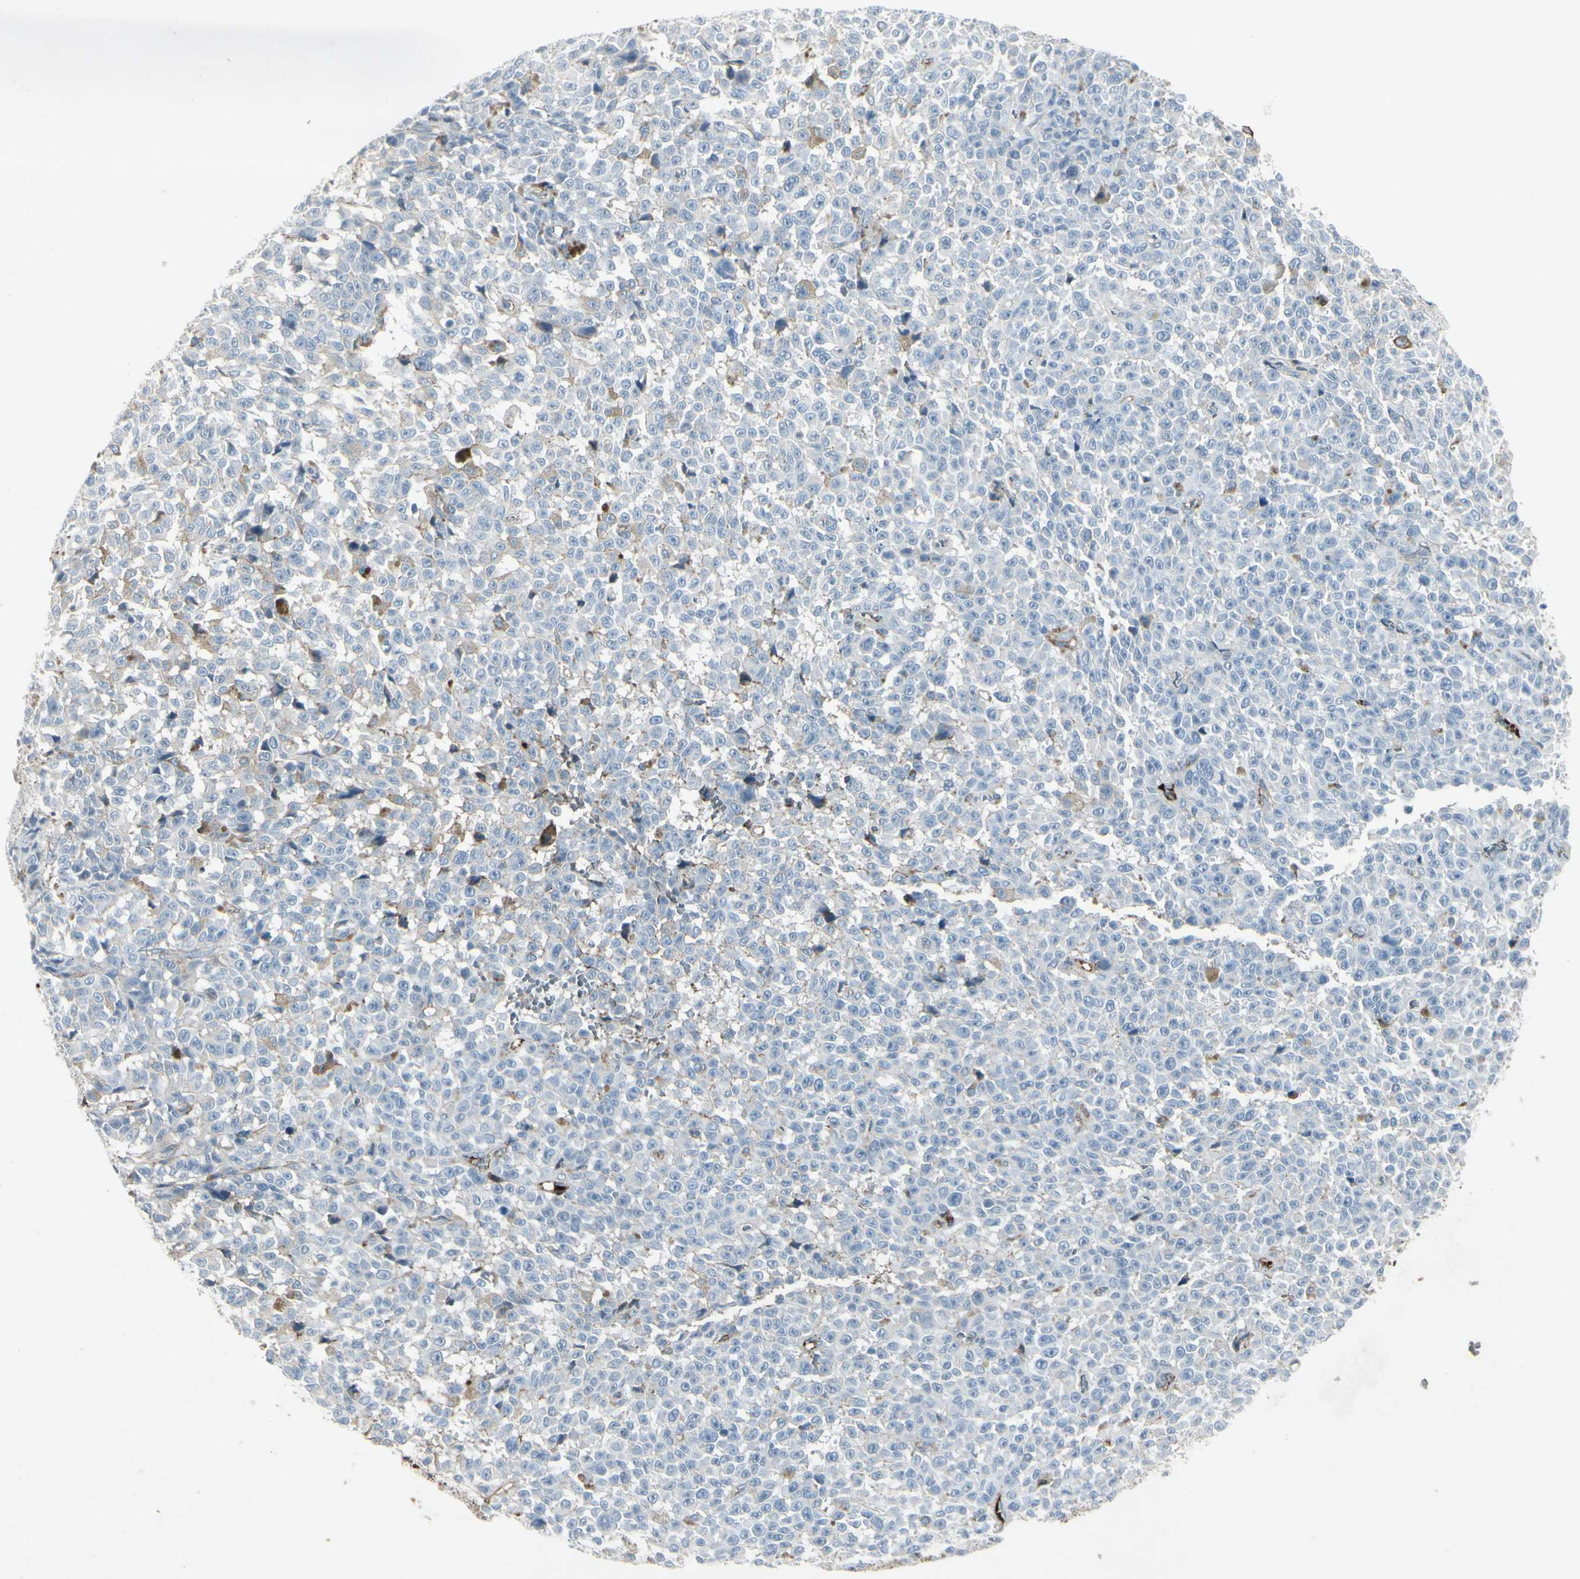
{"staining": {"intensity": "weak", "quantity": "<25%", "location": "cytoplasmic/membranous"}, "tissue": "melanoma", "cell_type": "Tumor cells", "image_type": "cancer", "snomed": [{"axis": "morphology", "description": "Malignant melanoma, NOS"}, {"axis": "topography", "description": "Skin"}], "caption": "Immunohistochemistry histopathology image of neoplastic tissue: melanoma stained with DAB shows no significant protein expression in tumor cells.", "gene": "IGHM", "patient": {"sex": "female", "age": 82}}